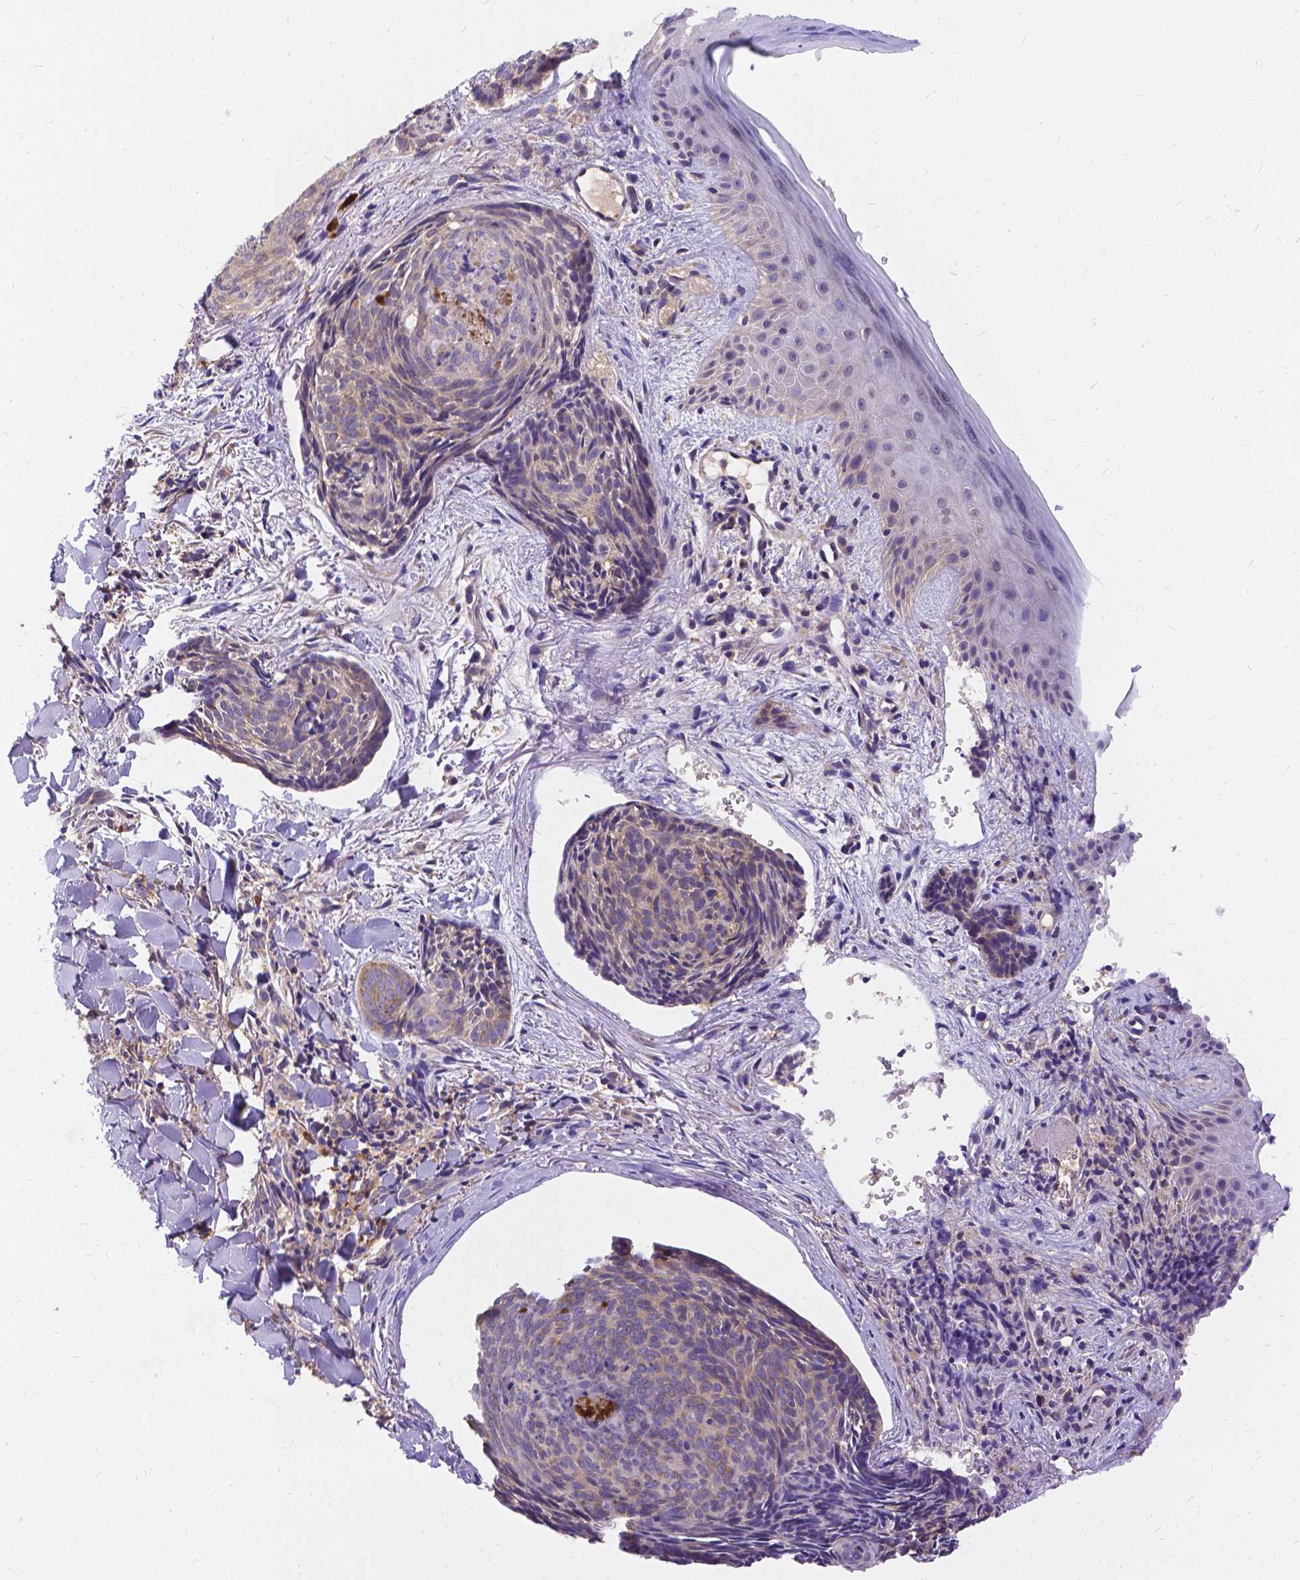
{"staining": {"intensity": "weak", "quantity": "25%-75%", "location": "cytoplasmic/membranous"}, "tissue": "skin cancer", "cell_type": "Tumor cells", "image_type": "cancer", "snomed": [{"axis": "morphology", "description": "Basal cell carcinoma"}, {"axis": "topography", "description": "Skin"}], "caption": "Weak cytoplasmic/membranous staining for a protein is identified in approximately 25%-75% of tumor cells of skin cancer (basal cell carcinoma) using immunohistochemistry.", "gene": "DENND6A", "patient": {"sex": "female", "age": 82}}